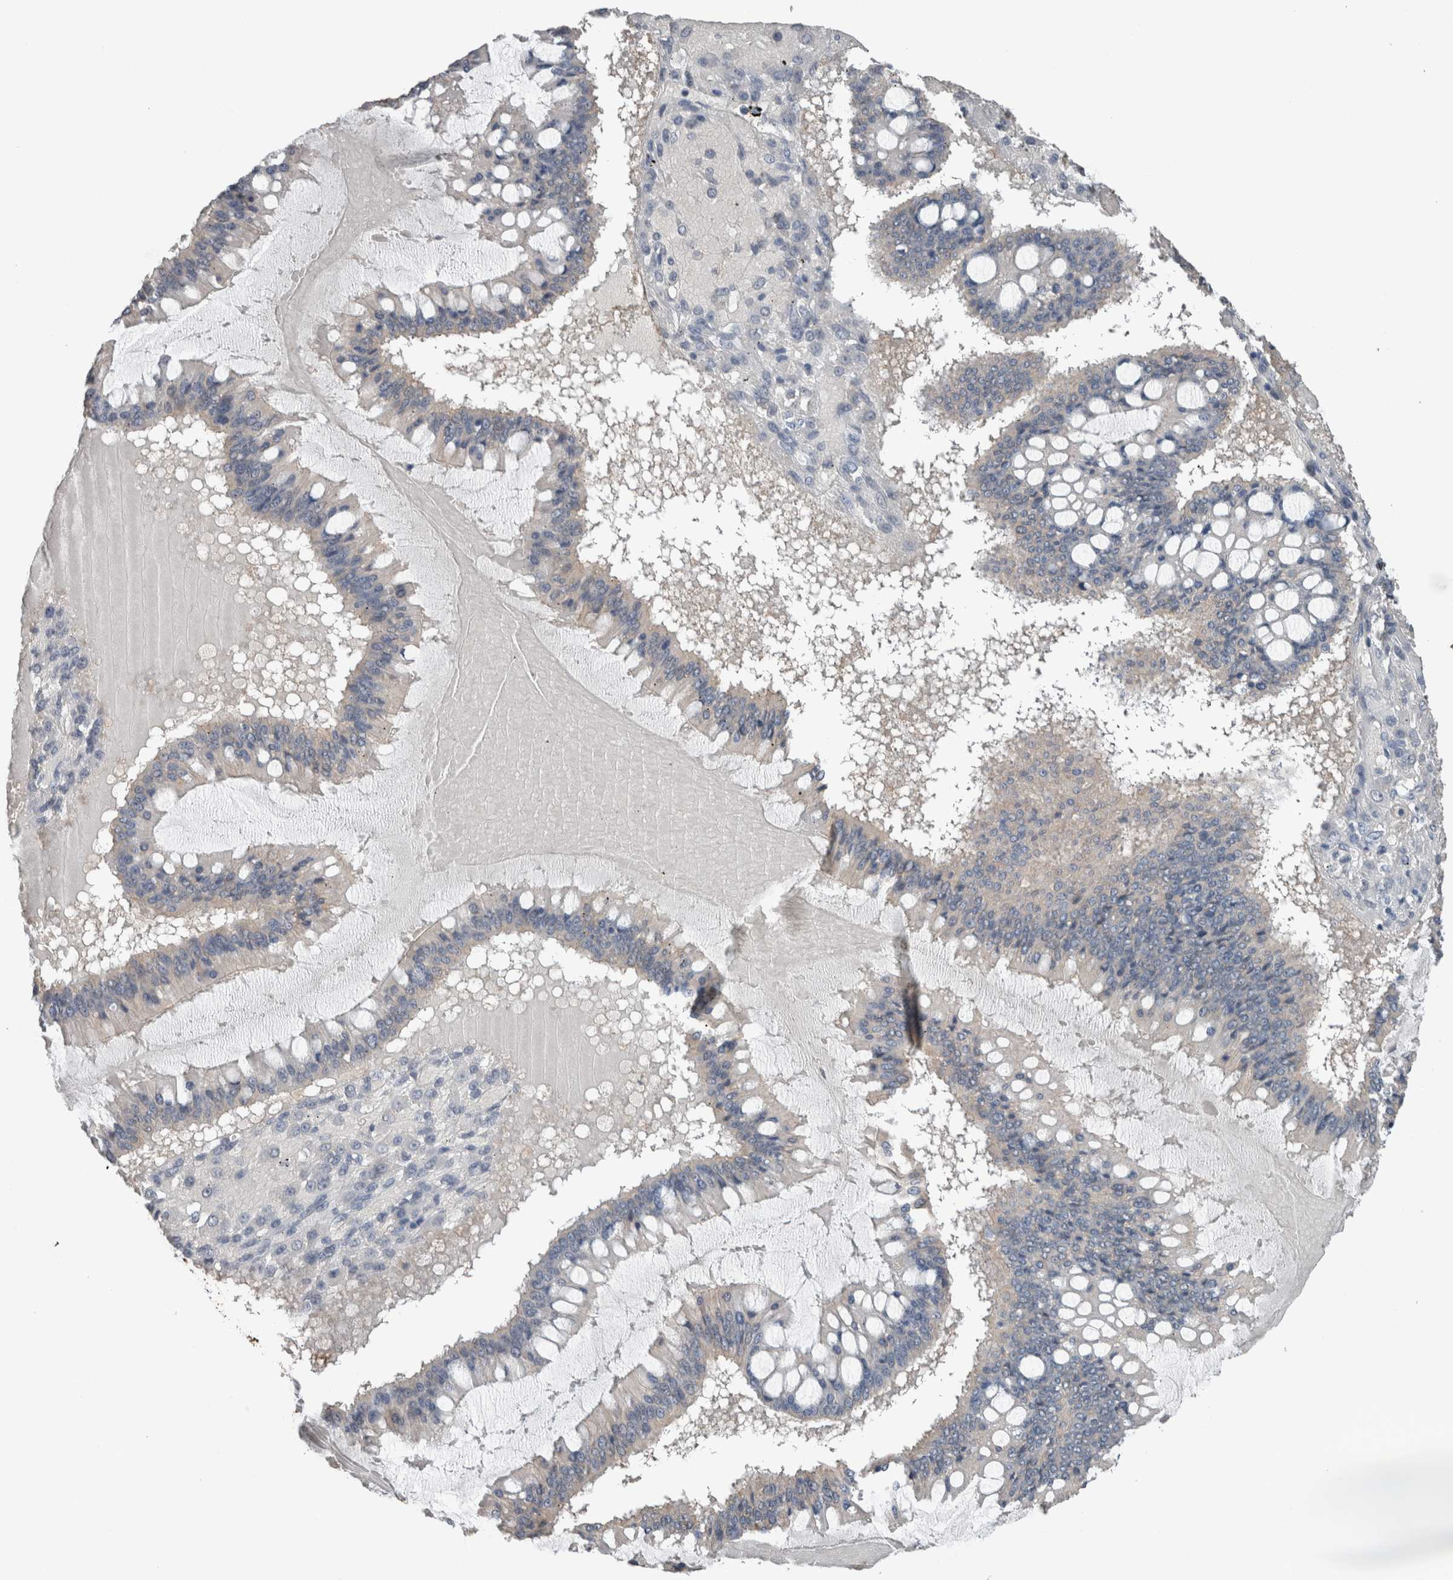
{"staining": {"intensity": "negative", "quantity": "none", "location": "none"}, "tissue": "ovarian cancer", "cell_type": "Tumor cells", "image_type": "cancer", "snomed": [{"axis": "morphology", "description": "Cystadenocarcinoma, mucinous, NOS"}, {"axis": "topography", "description": "Ovary"}], "caption": "IHC image of neoplastic tissue: ovarian cancer (mucinous cystadenocarcinoma) stained with DAB displays no significant protein positivity in tumor cells.", "gene": "CRNN", "patient": {"sex": "female", "age": 73}}